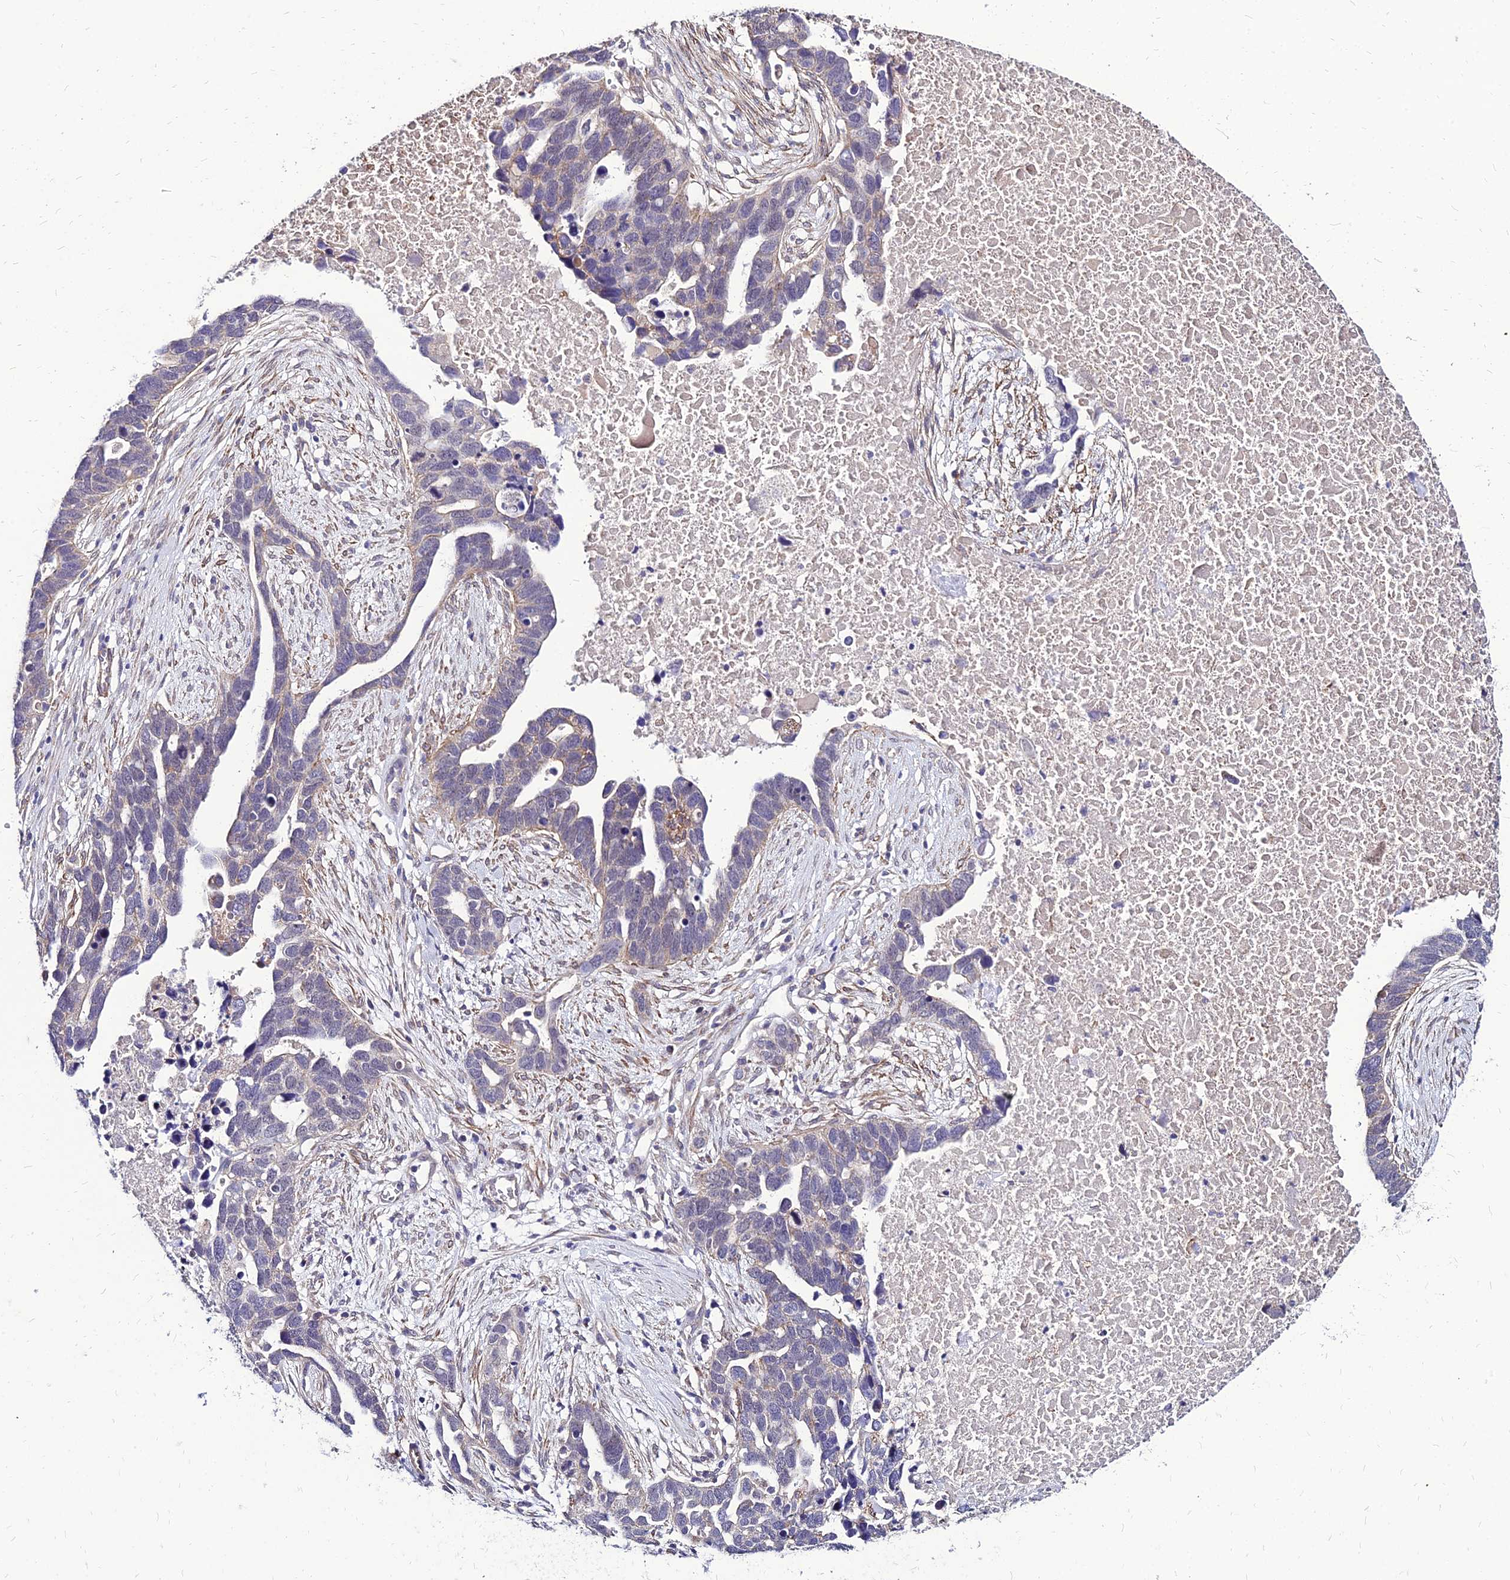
{"staining": {"intensity": "moderate", "quantity": "<25%", "location": "cytoplasmic/membranous"}, "tissue": "ovarian cancer", "cell_type": "Tumor cells", "image_type": "cancer", "snomed": [{"axis": "morphology", "description": "Cystadenocarcinoma, serous, NOS"}, {"axis": "topography", "description": "Ovary"}], "caption": "Immunohistochemical staining of human ovarian cancer reveals low levels of moderate cytoplasmic/membranous positivity in about <25% of tumor cells.", "gene": "YEATS2", "patient": {"sex": "female", "age": 54}}